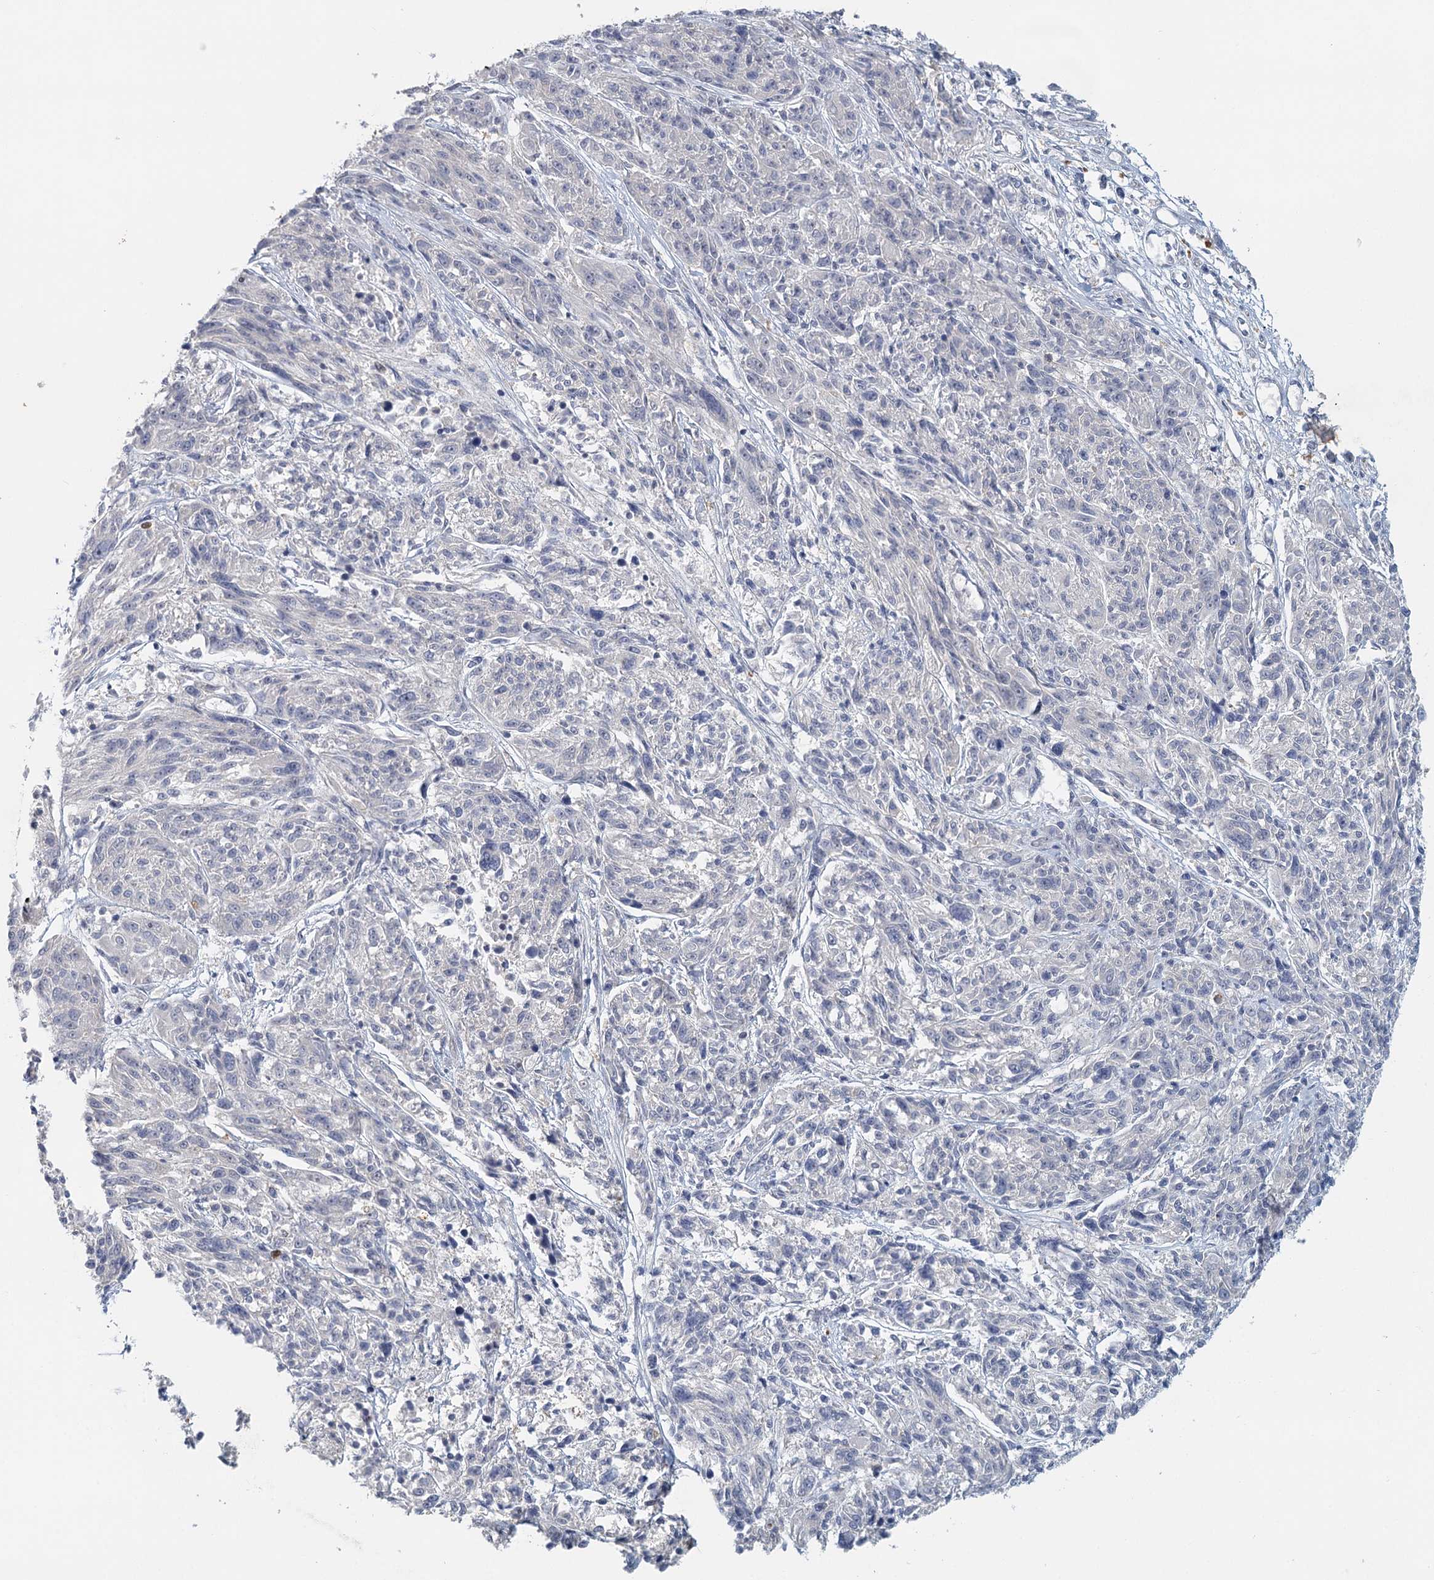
{"staining": {"intensity": "negative", "quantity": "none", "location": "none"}, "tissue": "melanoma", "cell_type": "Tumor cells", "image_type": "cancer", "snomed": [{"axis": "morphology", "description": "Malignant melanoma, NOS"}, {"axis": "topography", "description": "Skin"}], "caption": "Melanoma was stained to show a protein in brown. There is no significant staining in tumor cells. (Stains: DAB IHC with hematoxylin counter stain, Microscopy: brightfield microscopy at high magnification).", "gene": "MYO7B", "patient": {"sex": "male", "age": 53}}